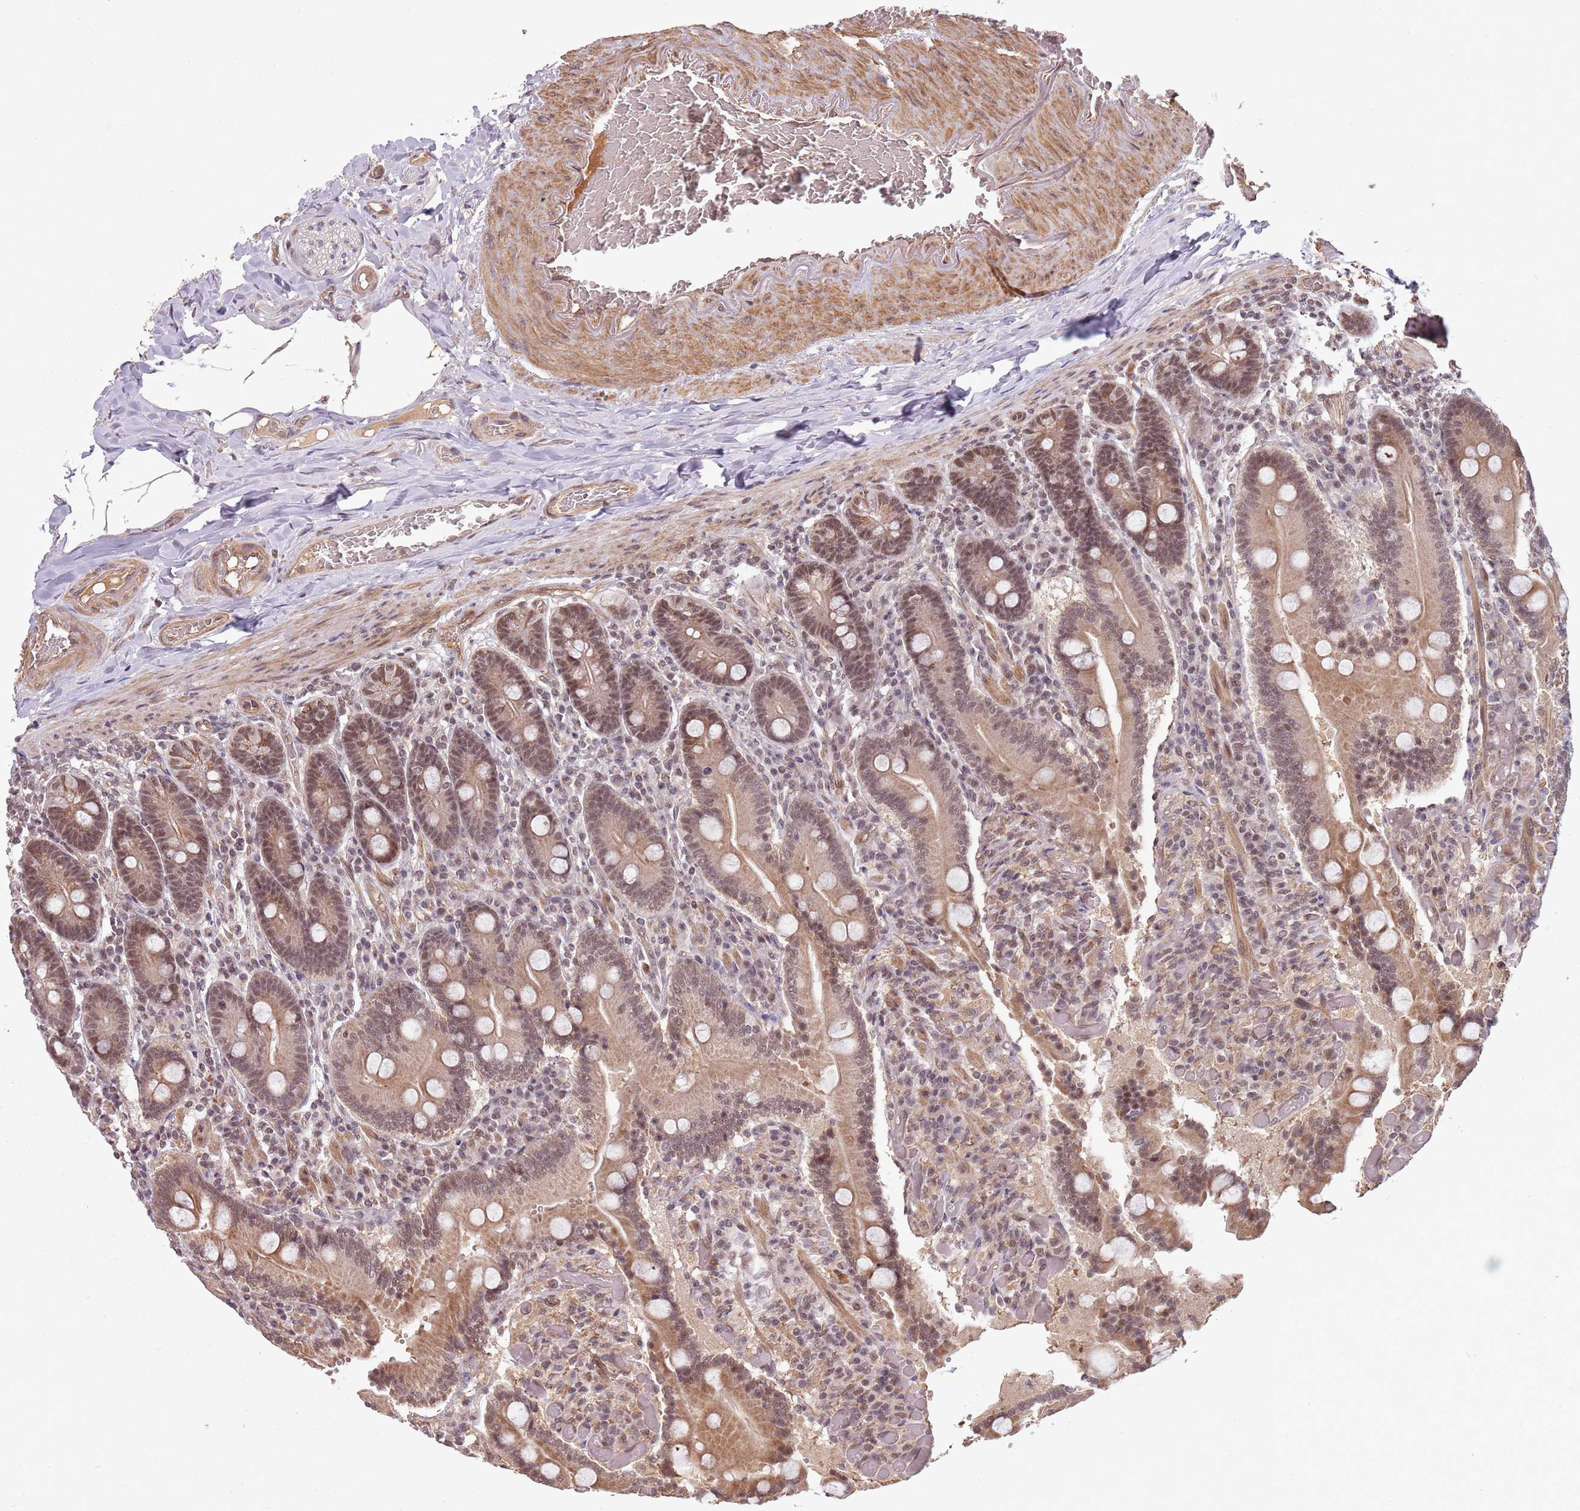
{"staining": {"intensity": "moderate", "quantity": ">75%", "location": "cytoplasmic/membranous,nuclear"}, "tissue": "duodenum", "cell_type": "Glandular cells", "image_type": "normal", "snomed": [{"axis": "morphology", "description": "Normal tissue, NOS"}, {"axis": "topography", "description": "Duodenum"}], "caption": "Immunohistochemistry staining of unremarkable duodenum, which shows medium levels of moderate cytoplasmic/membranous,nuclear expression in approximately >75% of glandular cells indicating moderate cytoplasmic/membranous,nuclear protein expression. The staining was performed using DAB (3,3'-diaminobenzidine) (brown) for protein detection and nuclei were counterstained in hematoxylin (blue).", "gene": "SUDS3", "patient": {"sex": "female", "age": 62}}